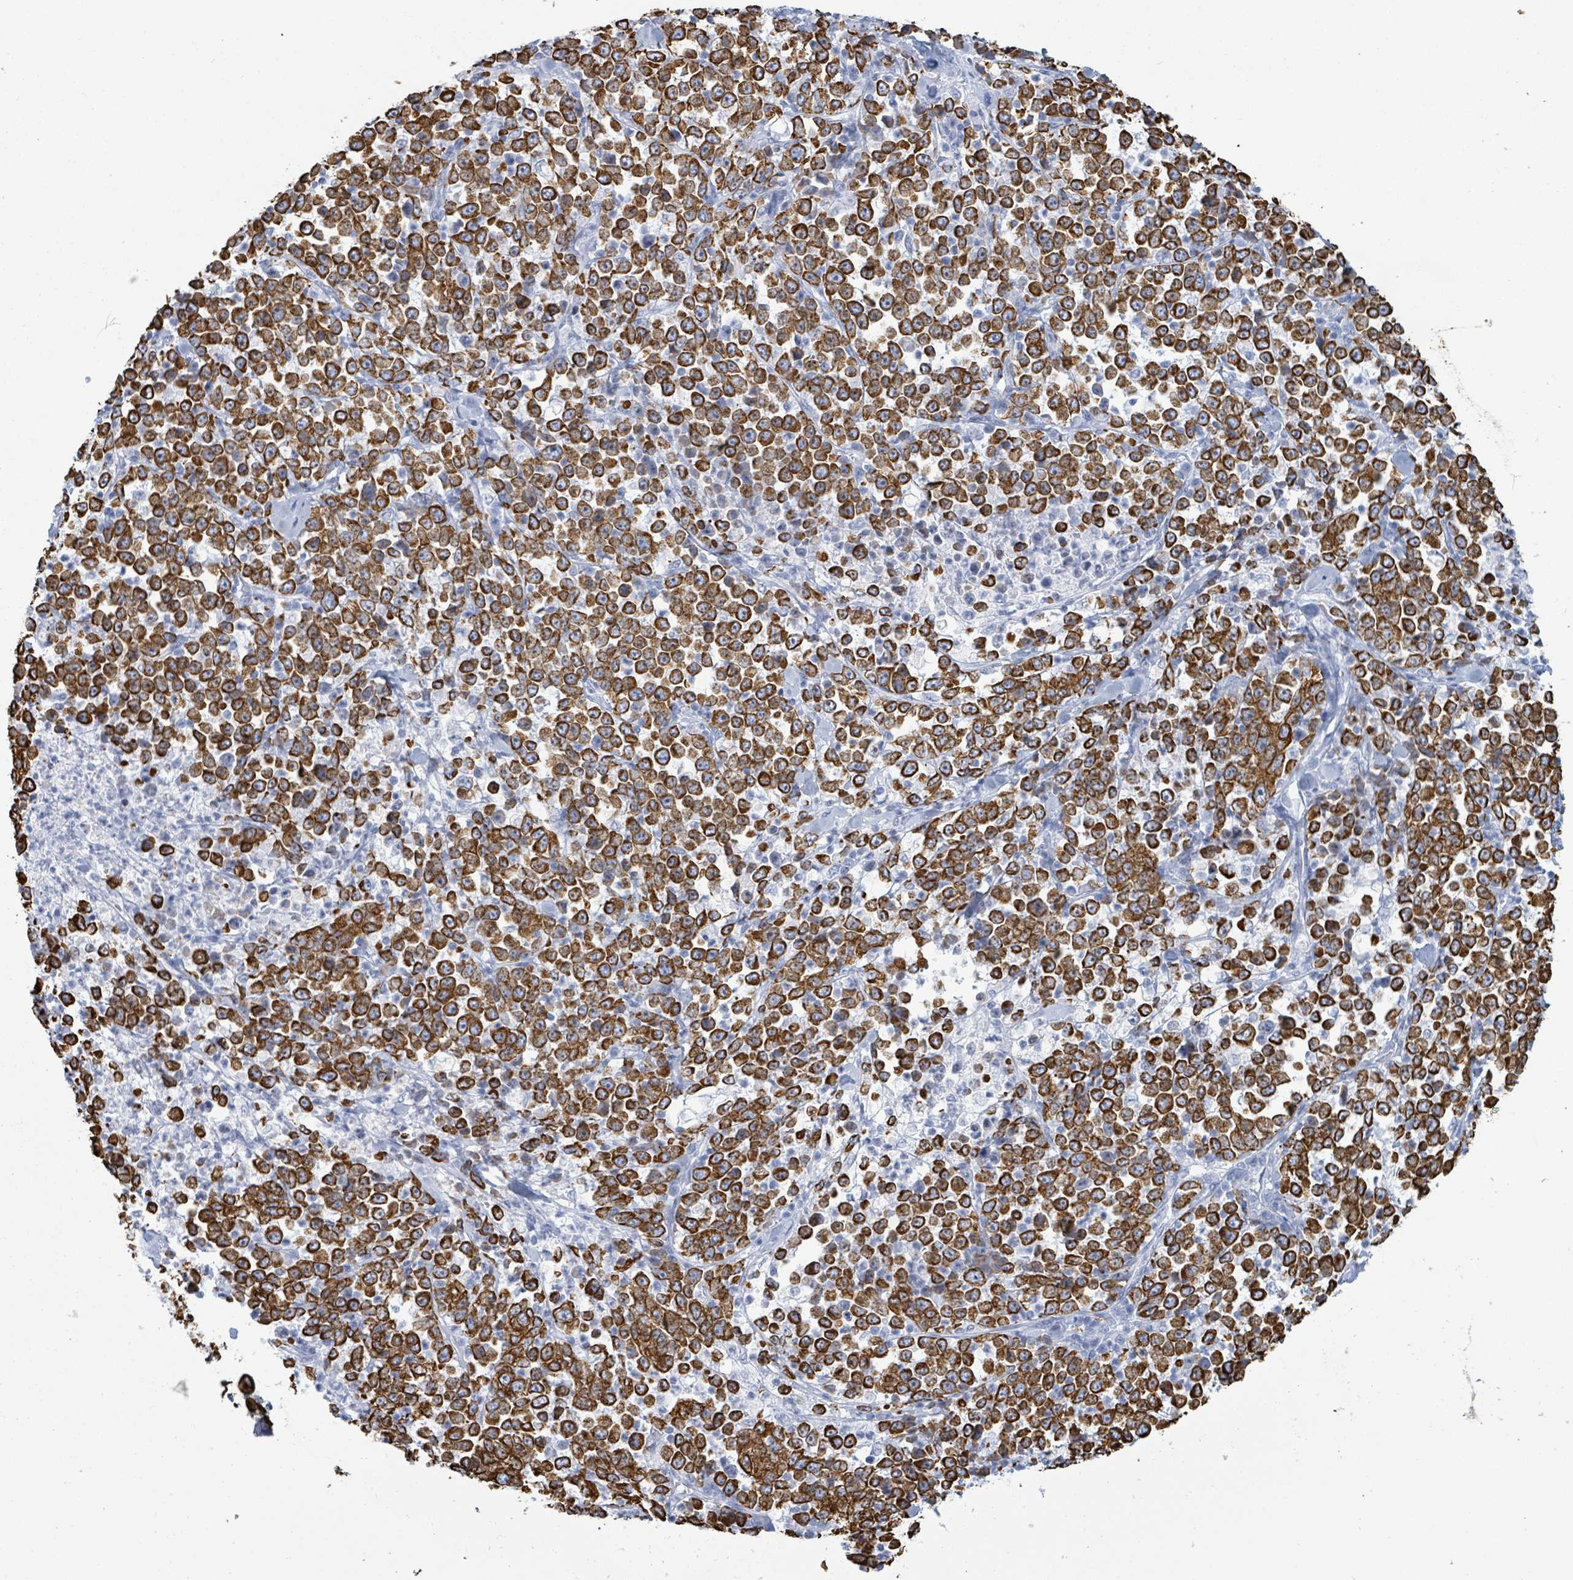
{"staining": {"intensity": "strong", "quantity": ">75%", "location": "cytoplasmic/membranous"}, "tissue": "stomach cancer", "cell_type": "Tumor cells", "image_type": "cancer", "snomed": [{"axis": "morphology", "description": "Normal tissue, NOS"}, {"axis": "morphology", "description": "Adenocarcinoma, NOS"}, {"axis": "topography", "description": "Stomach, upper"}, {"axis": "topography", "description": "Stomach"}], "caption": "Protein staining displays strong cytoplasmic/membranous expression in about >75% of tumor cells in stomach cancer (adenocarcinoma).", "gene": "KRT8", "patient": {"sex": "male", "age": 59}}